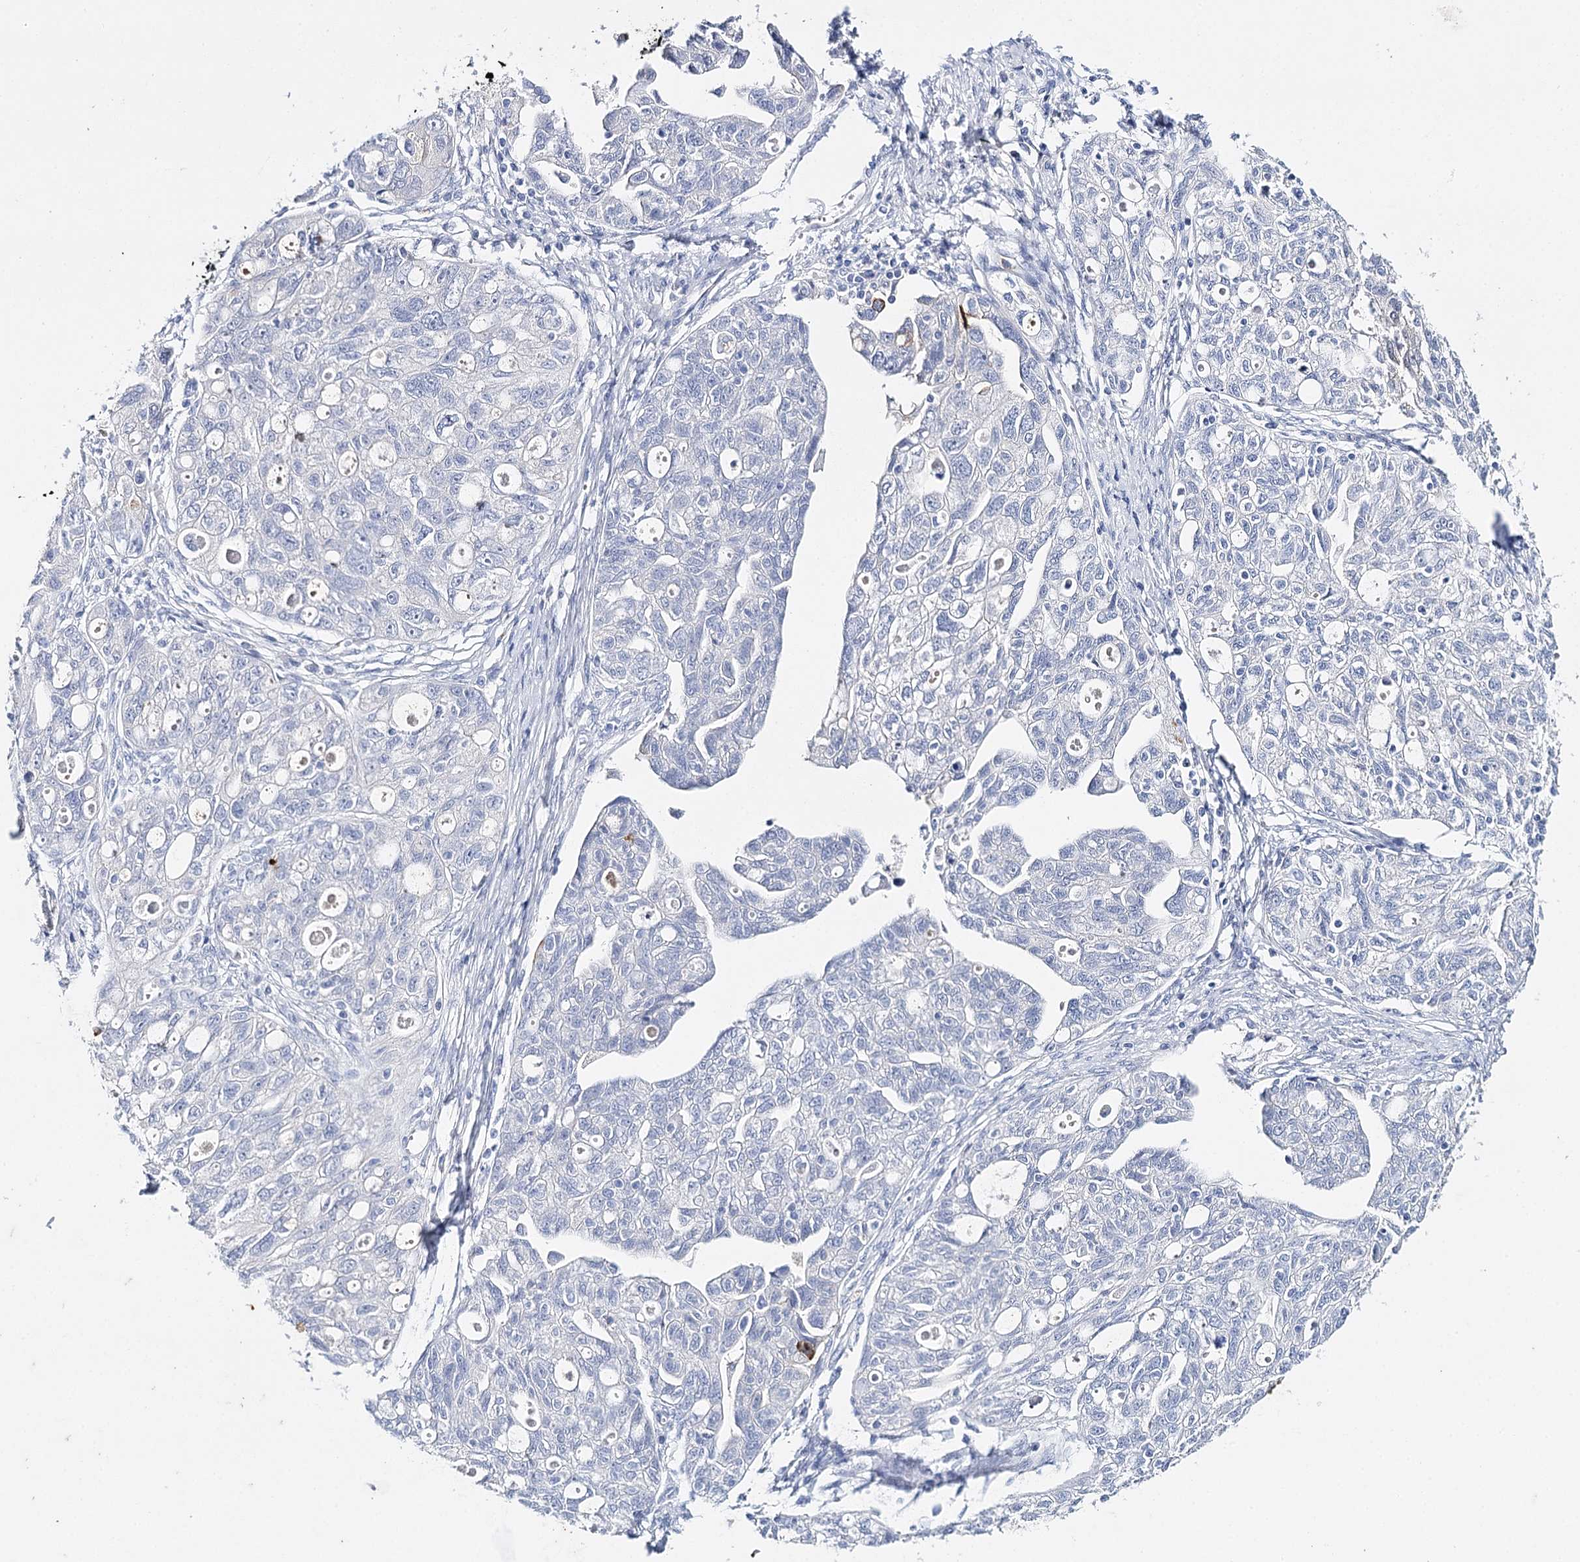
{"staining": {"intensity": "negative", "quantity": "none", "location": "none"}, "tissue": "ovarian cancer", "cell_type": "Tumor cells", "image_type": "cancer", "snomed": [{"axis": "morphology", "description": "Carcinoma, NOS"}, {"axis": "morphology", "description": "Cystadenocarcinoma, serous, NOS"}, {"axis": "topography", "description": "Ovary"}], "caption": "Human ovarian serous cystadenocarcinoma stained for a protein using immunohistochemistry (IHC) exhibits no positivity in tumor cells.", "gene": "CEACAM8", "patient": {"sex": "female", "age": 69}}